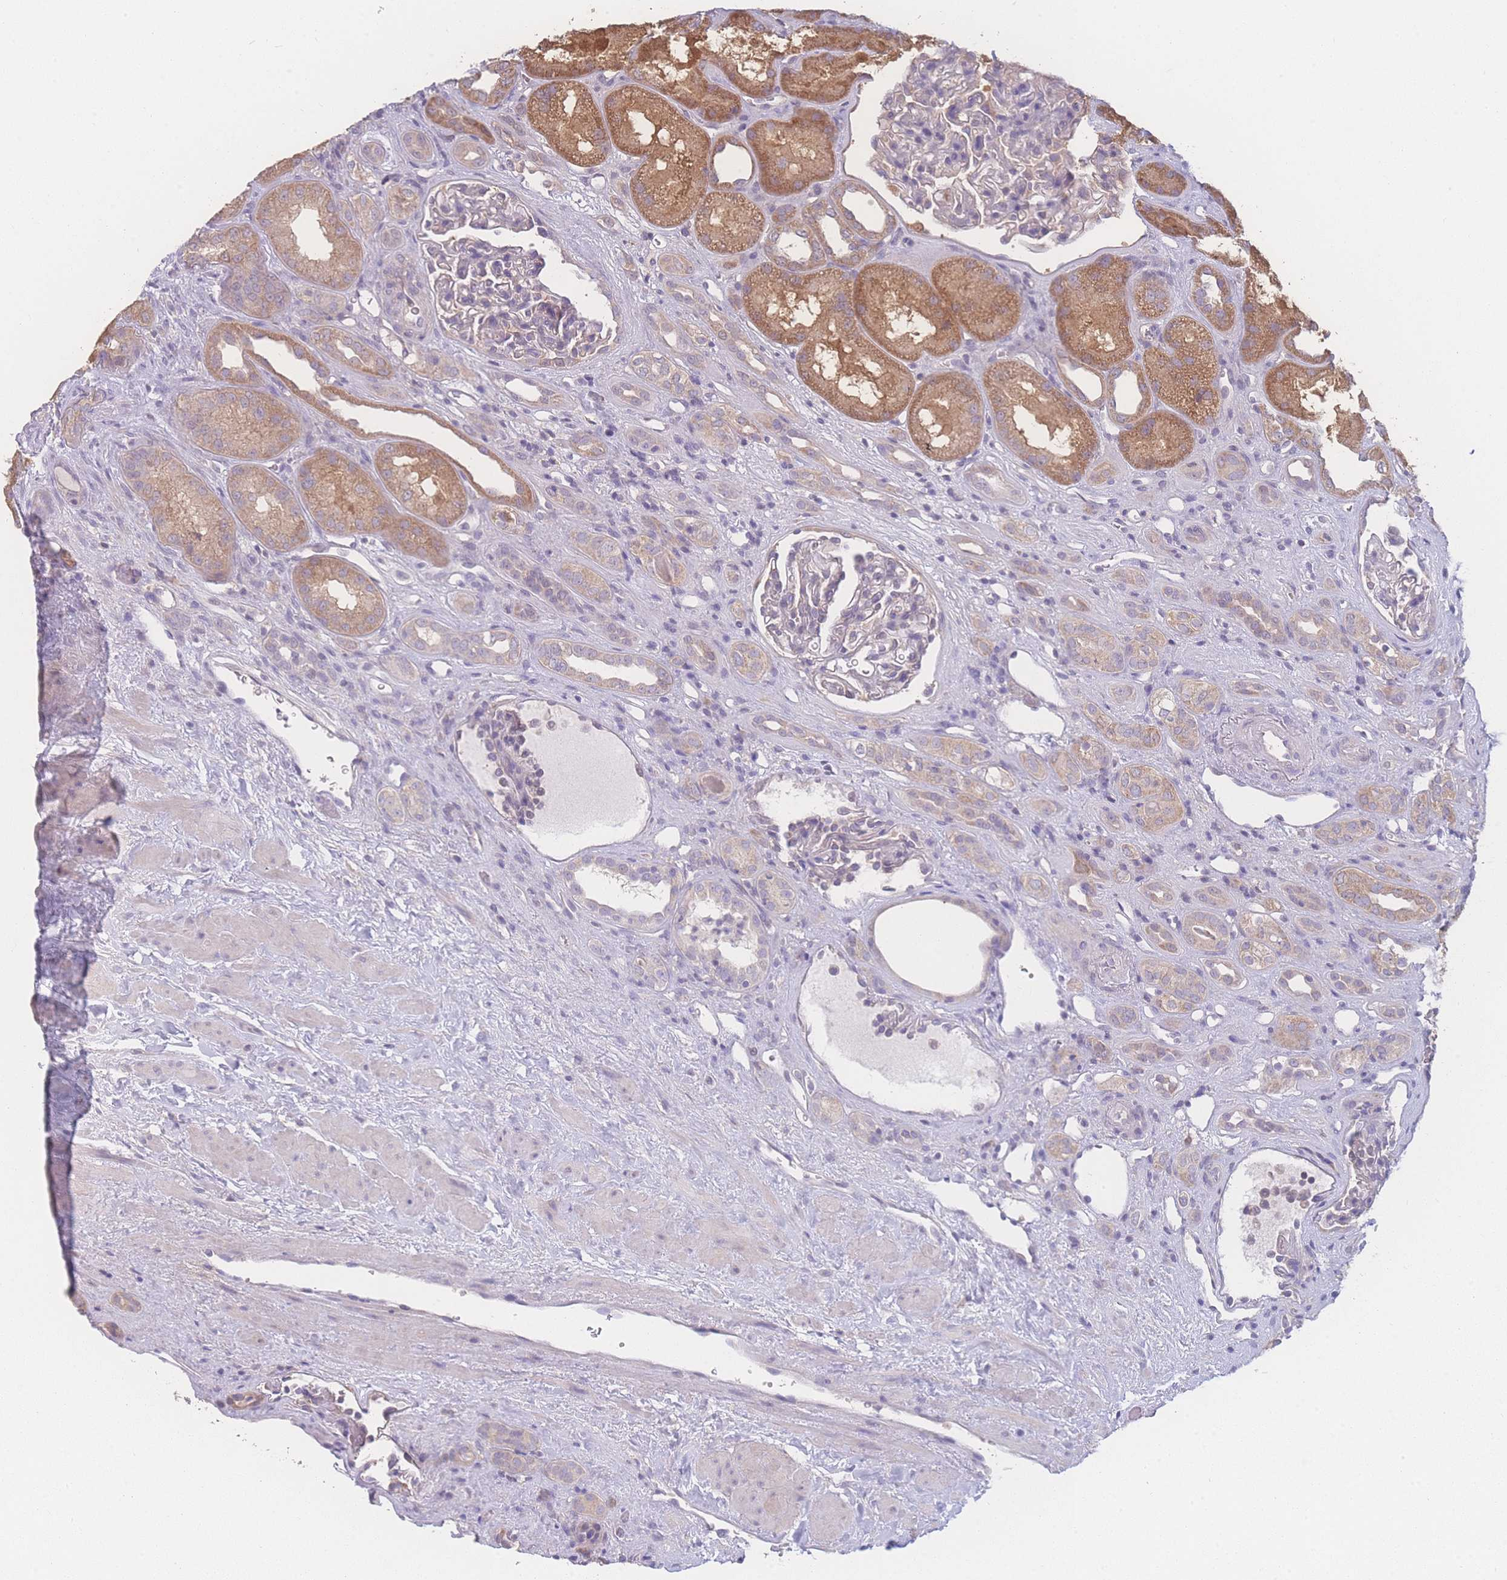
{"staining": {"intensity": "negative", "quantity": "none", "location": "none"}, "tissue": "kidney", "cell_type": "Cells in glomeruli", "image_type": "normal", "snomed": [{"axis": "morphology", "description": "Normal tissue, NOS"}, {"axis": "topography", "description": "Kidney"}], "caption": "IHC photomicrograph of benign kidney: kidney stained with DAB demonstrates no significant protein staining in cells in glomeruli. Nuclei are stained in blue.", "gene": "GIPR", "patient": {"sex": "male", "age": 61}}